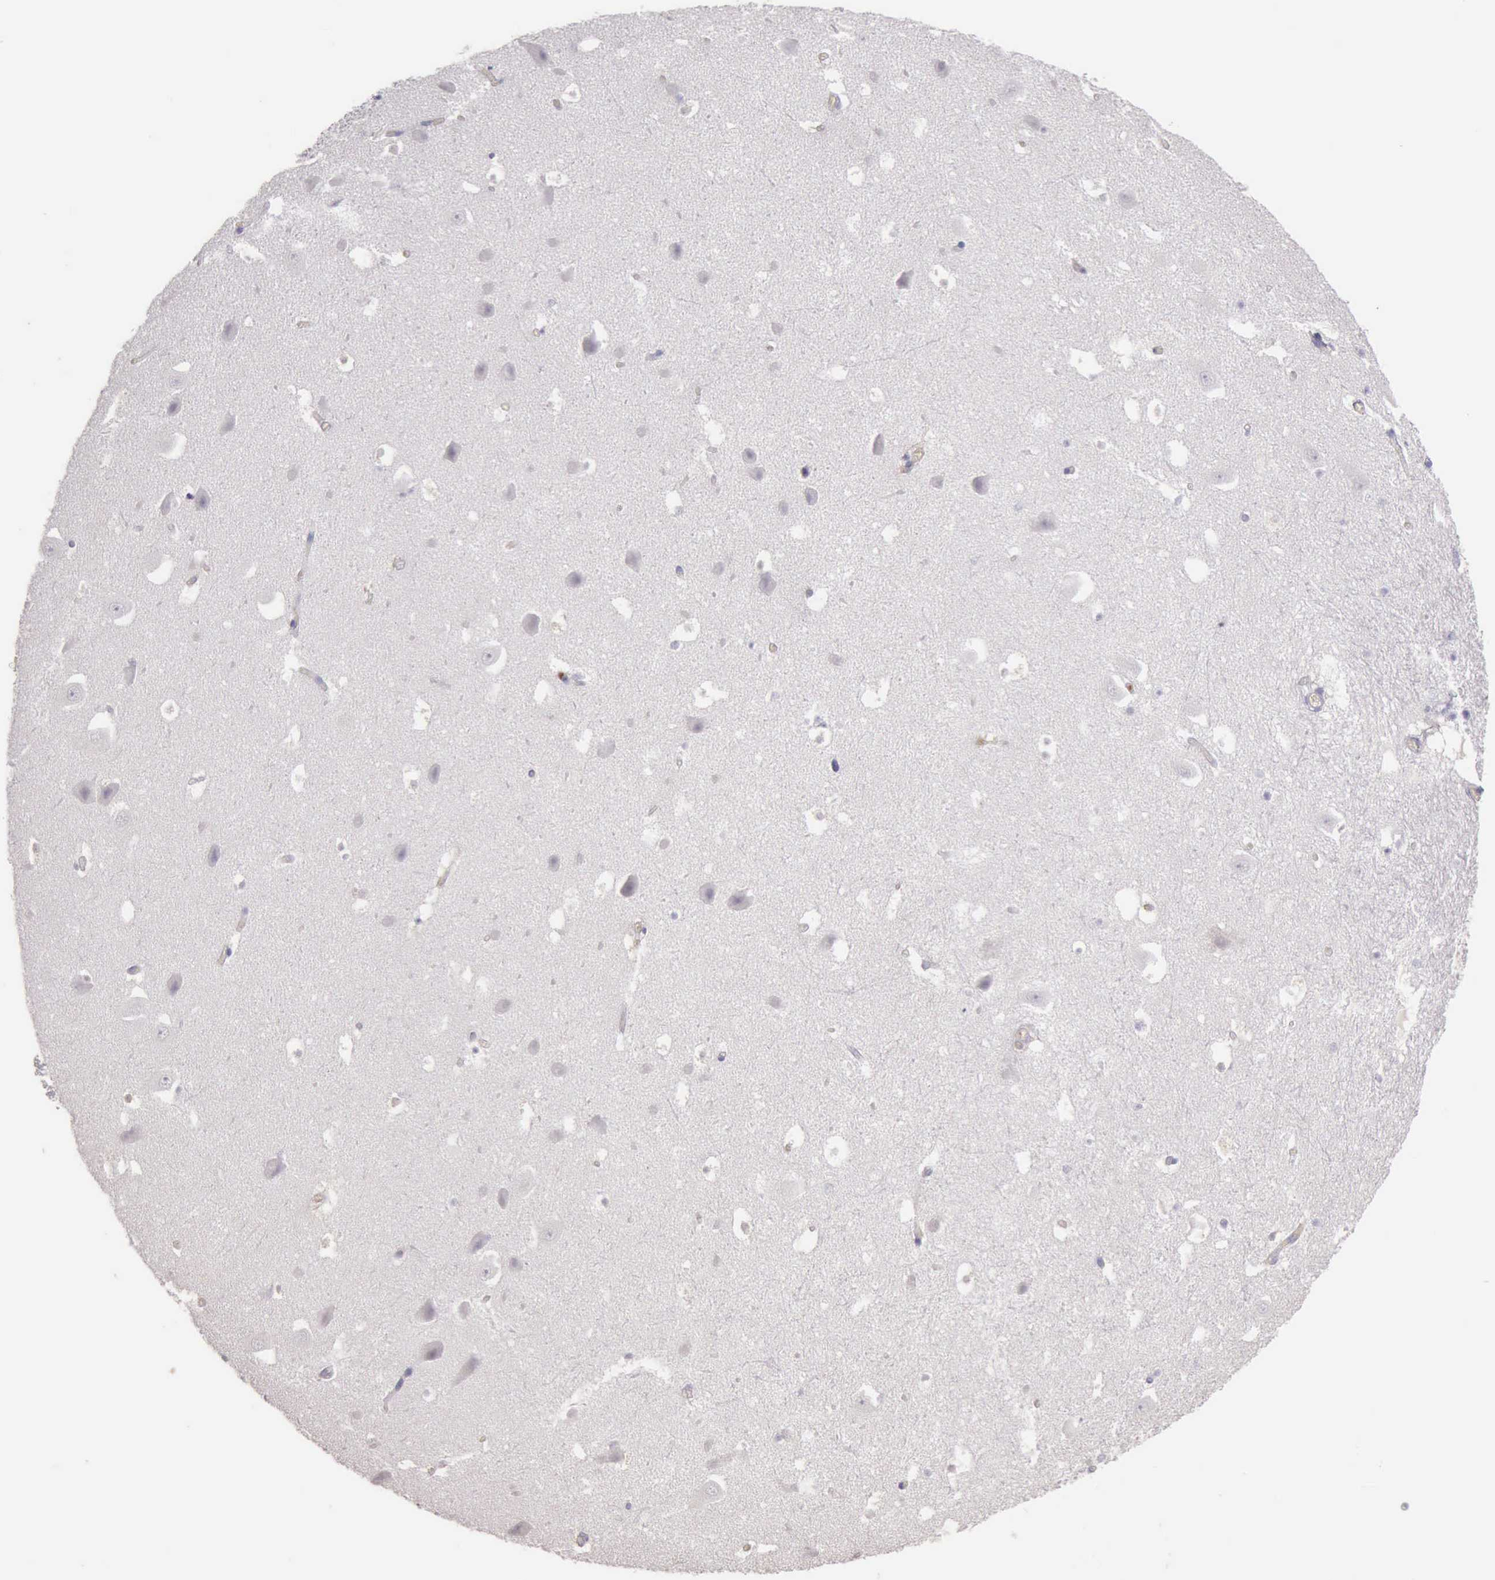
{"staining": {"intensity": "negative", "quantity": "none", "location": "none"}, "tissue": "hippocampus", "cell_type": "Glial cells", "image_type": "normal", "snomed": [{"axis": "morphology", "description": "Normal tissue, NOS"}, {"axis": "topography", "description": "Hippocampus"}], "caption": "The immunohistochemistry photomicrograph has no significant positivity in glial cells of hippocampus.", "gene": "TCEANC", "patient": {"sex": "male", "age": 45}}